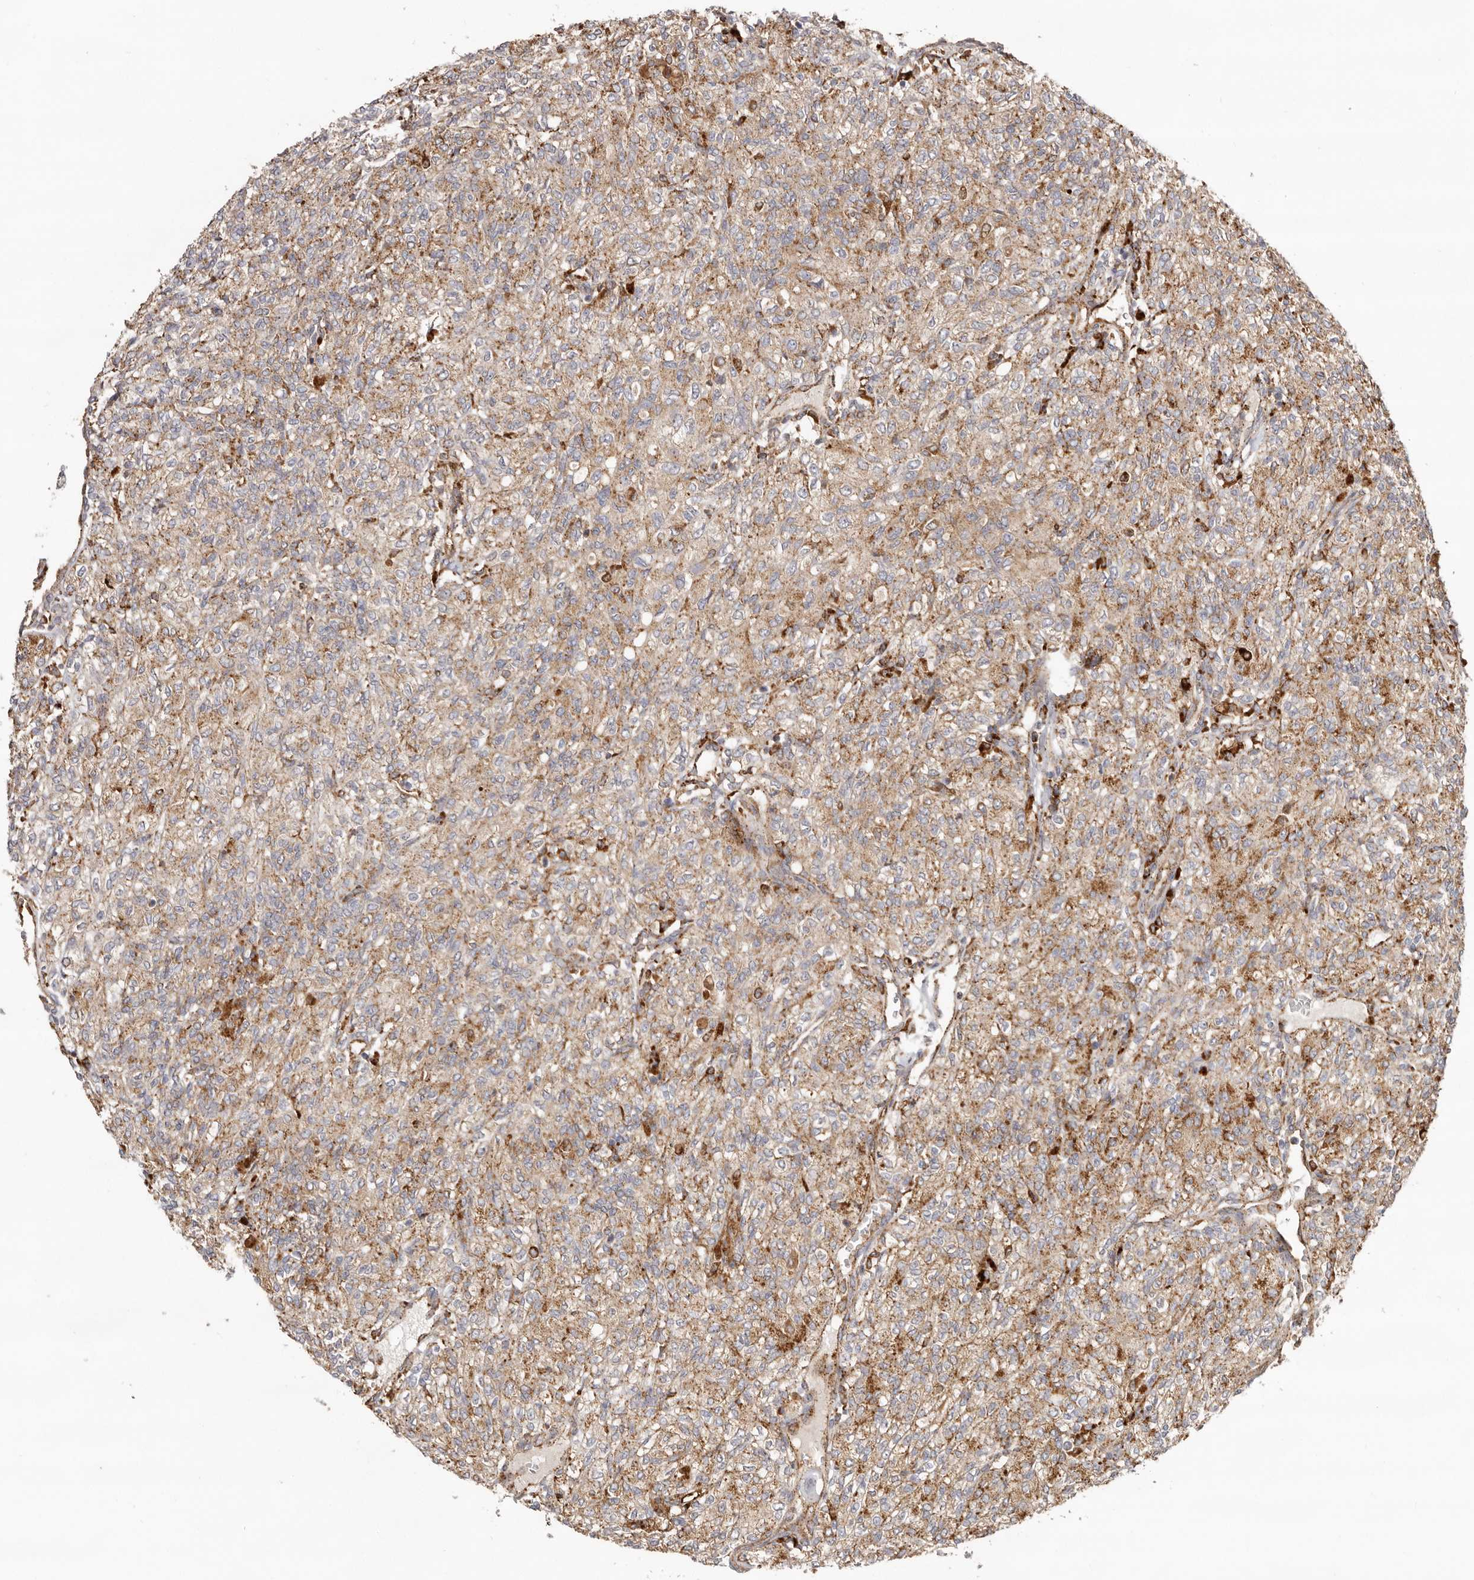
{"staining": {"intensity": "moderate", "quantity": ">75%", "location": "cytoplasmic/membranous"}, "tissue": "renal cancer", "cell_type": "Tumor cells", "image_type": "cancer", "snomed": [{"axis": "morphology", "description": "Adenocarcinoma, NOS"}, {"axis": "topography", "description": "Kidney"}], "caption": "Tumor cells display moderate cytoplasmic/membranous staining in about >75% of cells in renal cancer.", "gene": "GRN", "patient": {"sex": "male", "age": 77}}